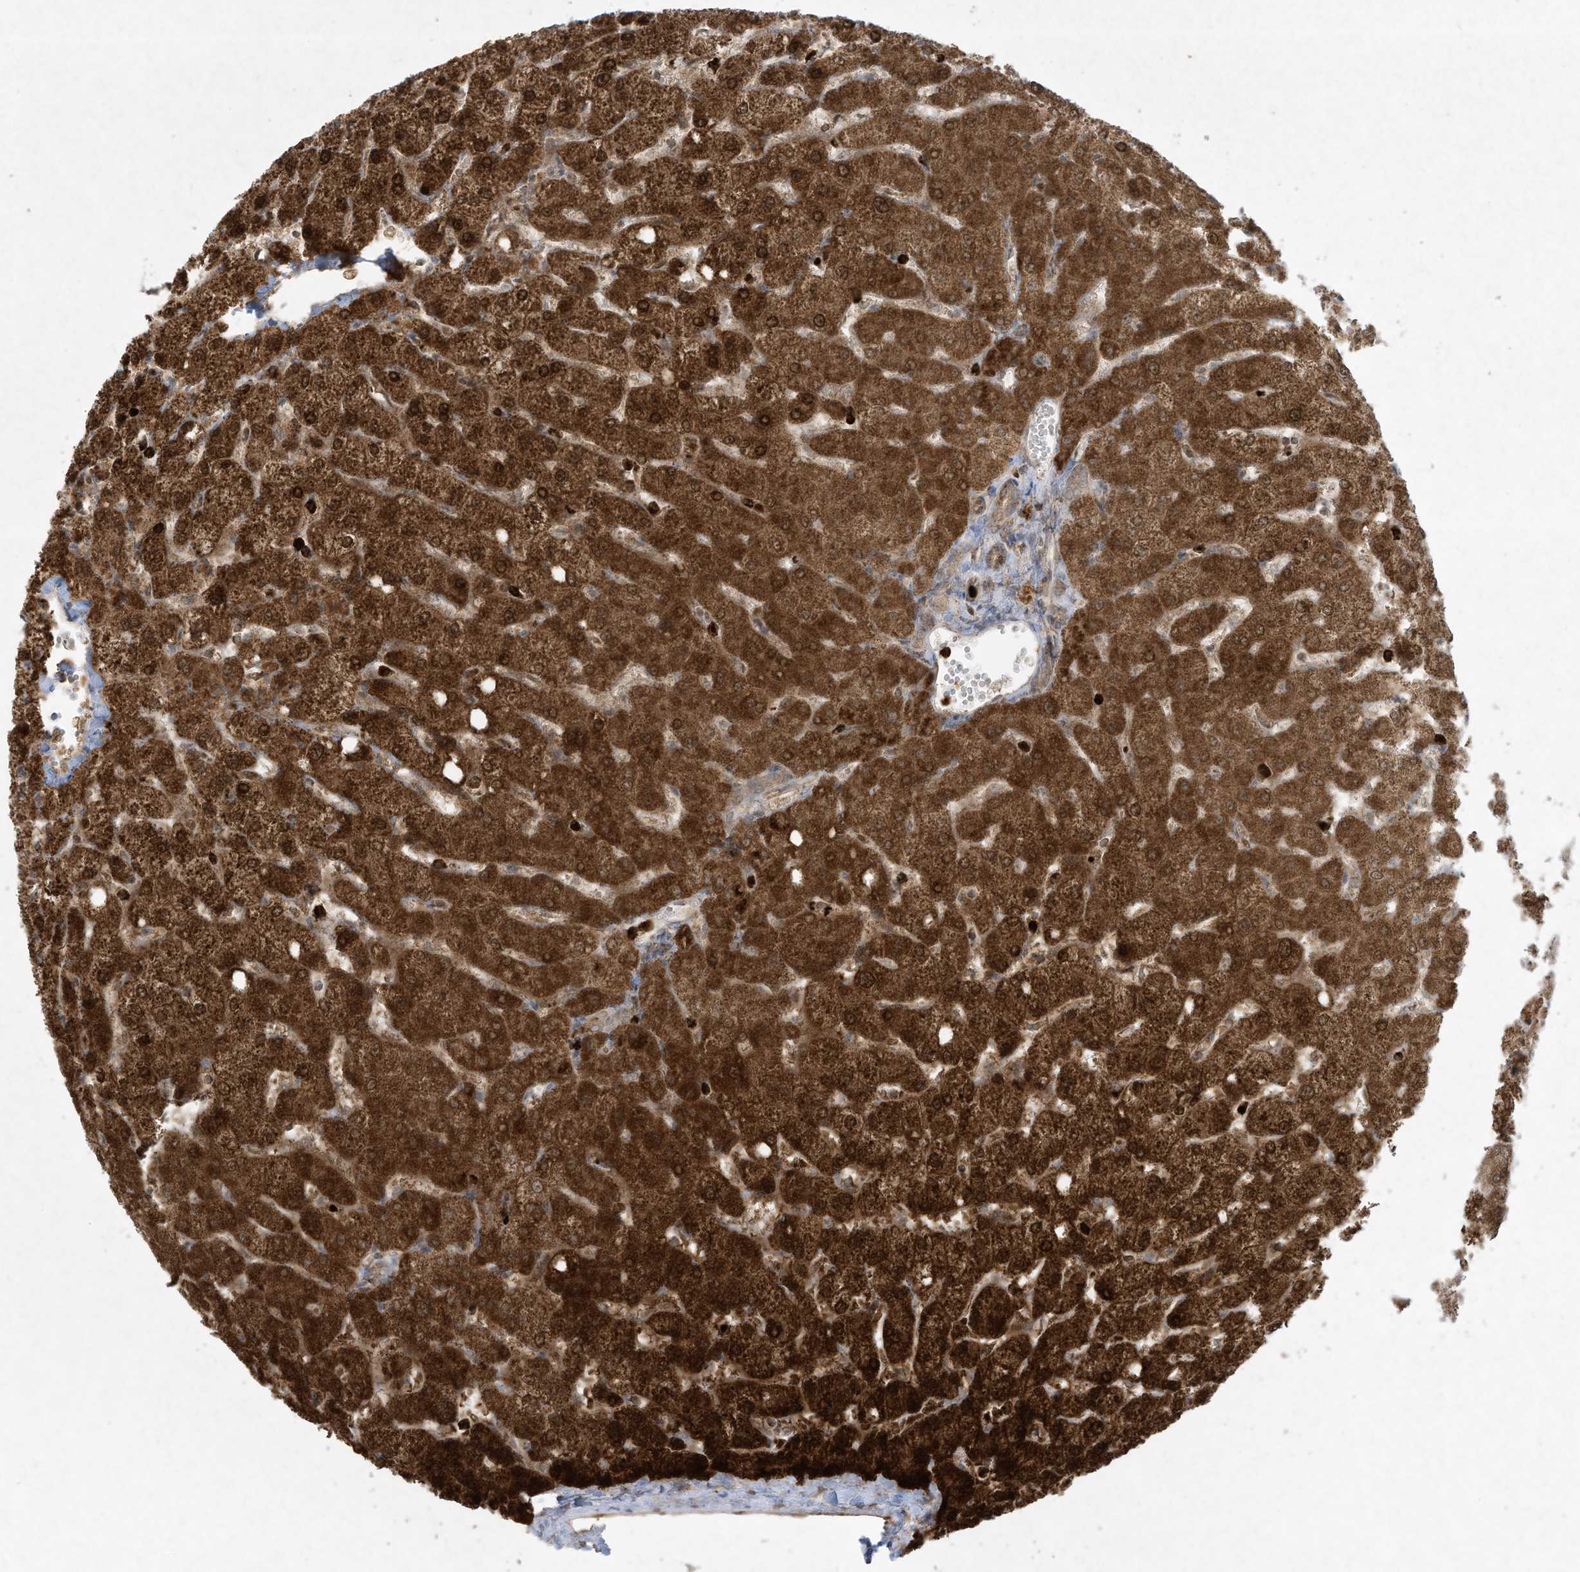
{"staining": {"intensity": "moderate", "quantity": "25%-75%", "location": "cytoplasmic/membranous"}, "tissue": "liver", "cell_type": "Cholangiocytes", "image_type": "normal", "snomed": [{"axis": "morphology", "description": "Normal tissue, NOS"}, {"axis": "topography", "description": "Liver"}], "caption": "A histopathology image of liver stained for a protein shows moderate cytoplasmic/membranous brown staining in cholangiocytes. The staining was performed using DAB, with brown indicating positive protein expression. Nuclei are stained blue with hematoxylin.", "gene": "CHRNA4", "patient": {"sex": "female", "age": 54}}